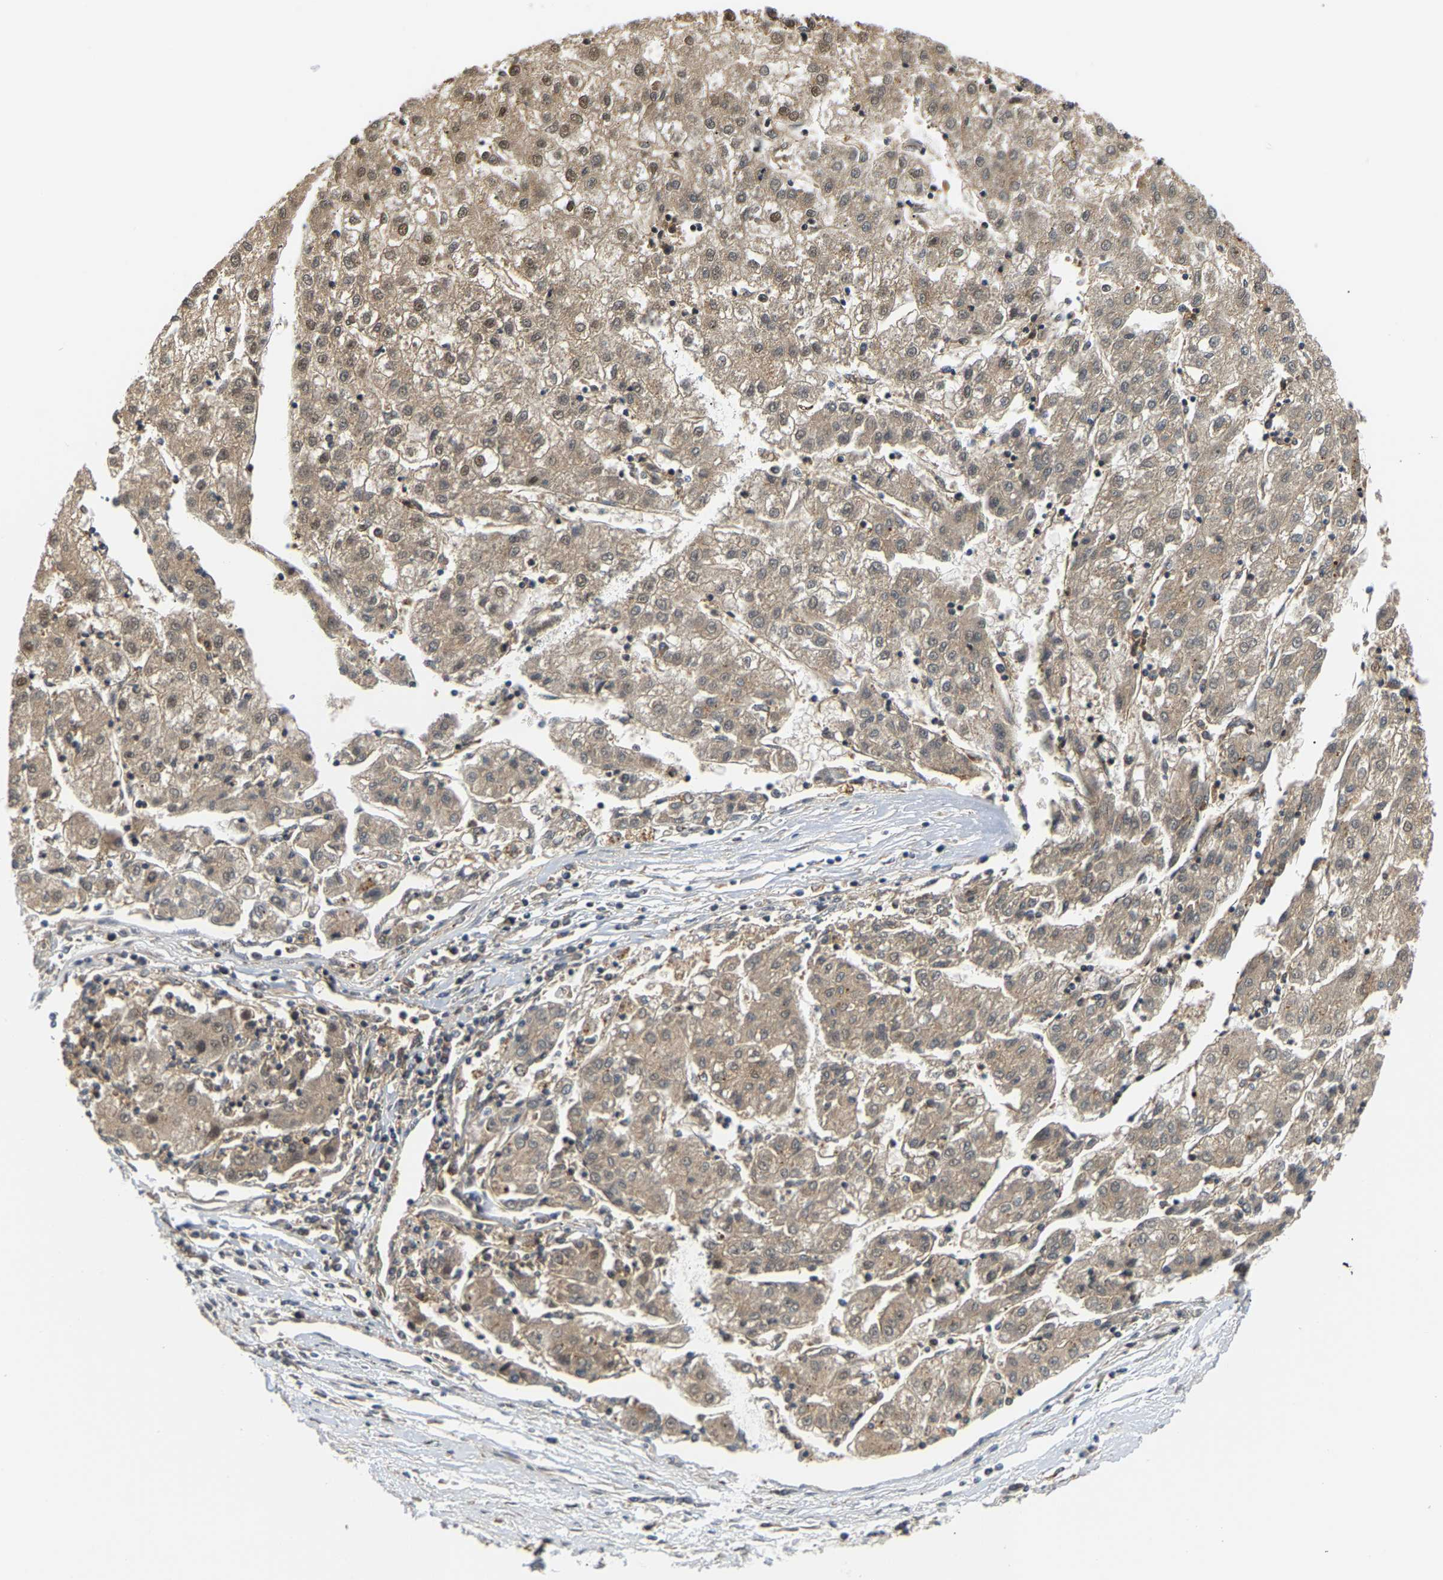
{"staining": {"intensity": "weak", "quantity": ">75%", "location": "cytoplasmic/membranous,nuclear"}, "tissue": "liver cancer", "cell_type": "Tumor cells", "image_type": "cancer", "snomed": [{"axis": "morphology", "description": "Carcinoma, Hepatocellular, NOS"}, {"axis": "topography", "description": "Liver"}], "caption": "High-power microscopy captured an immunohistochemistry micrograph of liver hepatocellular carcinoma, revealing weak cytoplasmic/membranous and nuclear staining in about >75% of tumor cells. (DAB IHC, brown staining for protein, blue staining for nuclei).", "gene": "LARP6", "patient": {"sex": "male", "age": 72}}